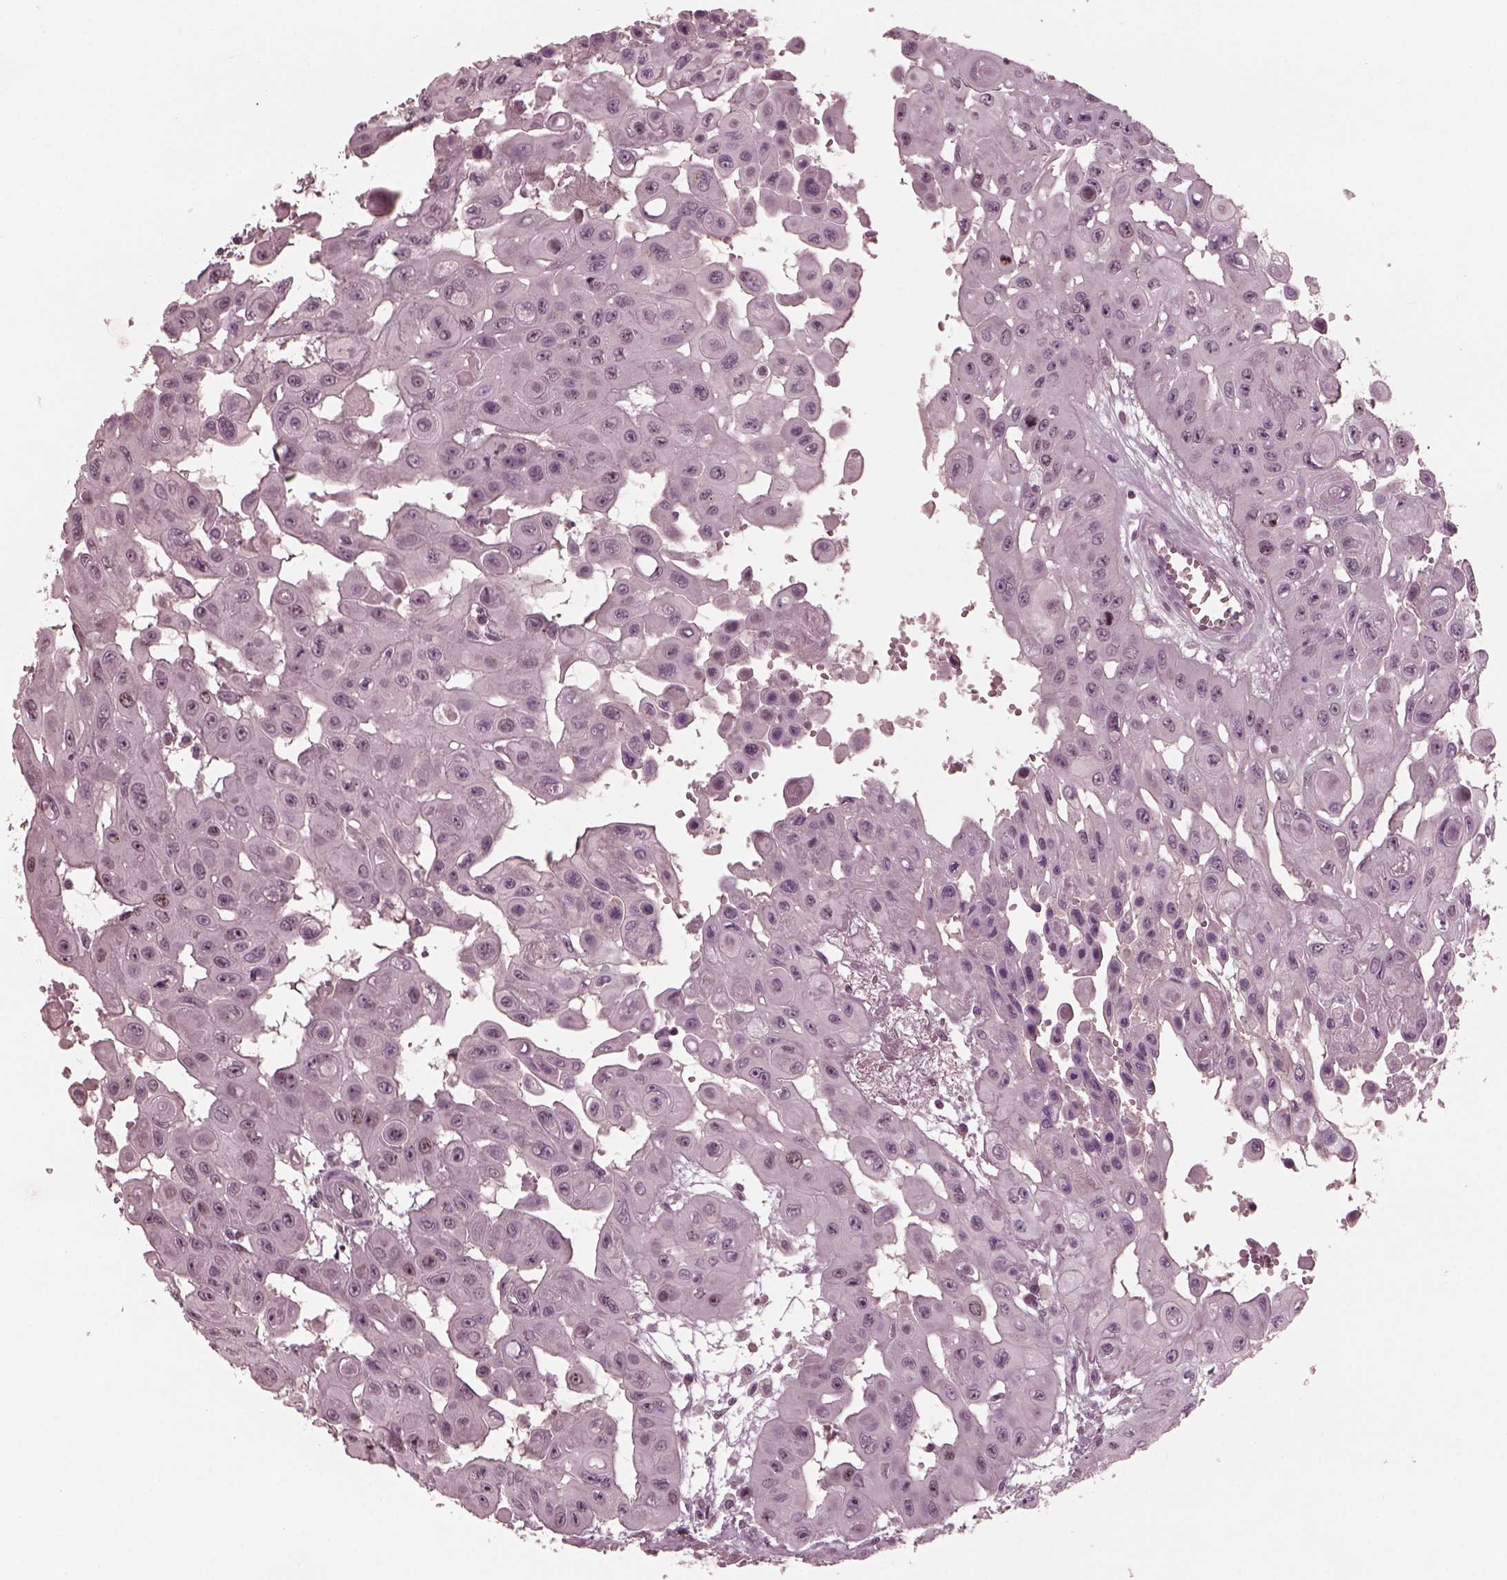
{"staining": {"intensity": "negative", "quantity": "none", "location": "none"}, "tissue": "head and neck cancer", "cell_type": "Tumor cells", "image_type": "cancer", "snomed": [{"axis": "morphology", "description": "Adenocarcinoma, NOS"}, {"axis": "topography", "description": "Head-Neck"}], "caption": "High magnification brightfield microscopy of adenocarcinoma (head and neck) stained with DAB (3,3'-diaminobenzidine) (brown) and counterstained with hematoxylin (blue): tumor cells show no significant expression.", "gene": "SAXO1", "patient": {"sex": "male", "age": 73}}